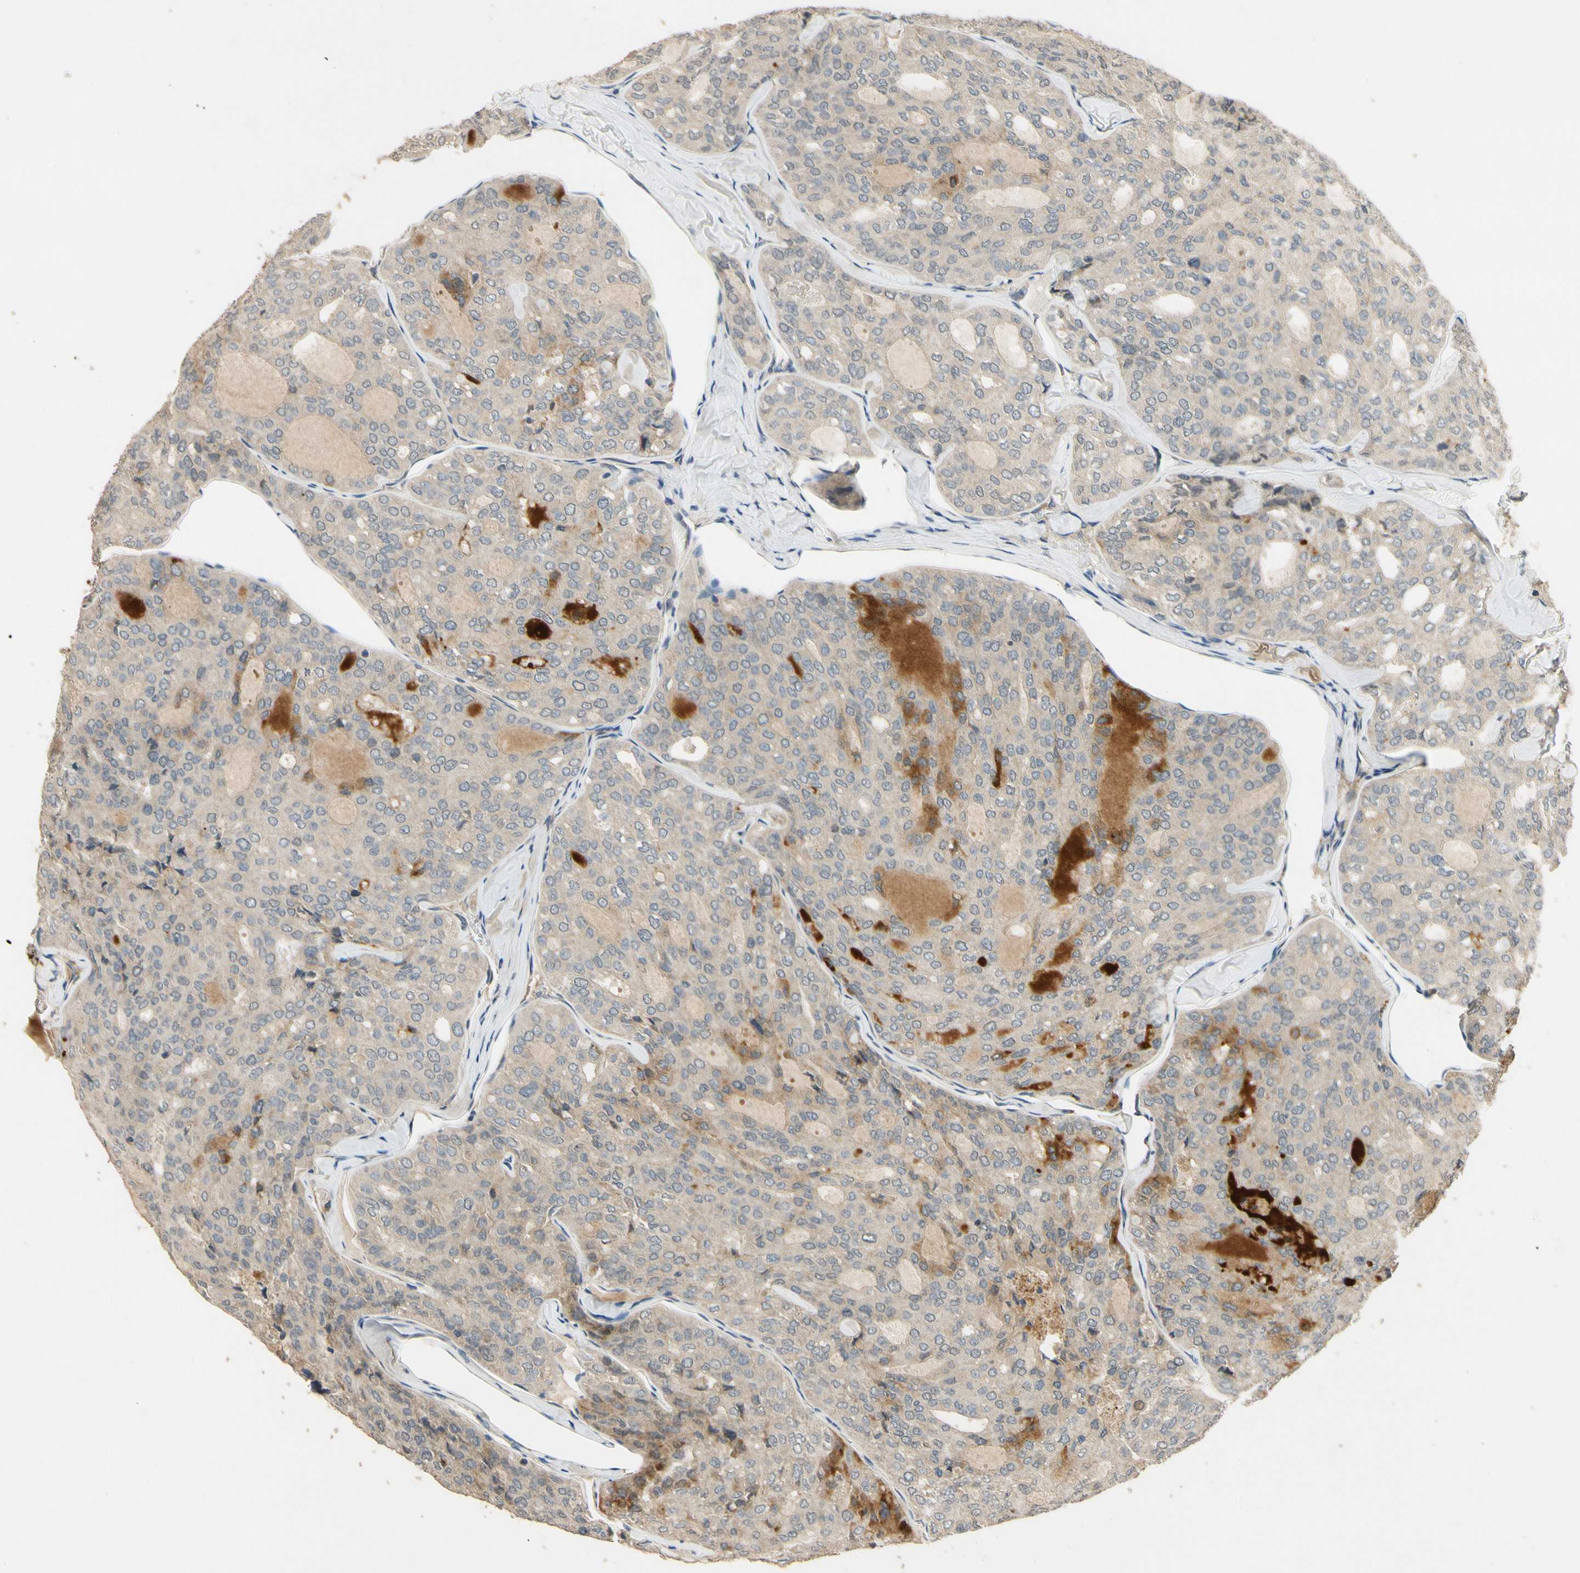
{"staining": {"intensity": "weak", "quantity": "25%-75%", "location": "cytoplasmic/membranous"}, "tissue": "thyroid cancer", "cell_type": "Tumor cells", "image_type": "cancer", "snomed": [{"axis": "morphology", "description": "Follicular adenoma carcinoma, NOS"}, {"axis": "topography", "description": "Thyroid gland"}], "caption": "A brown stain labels weak cytoplasmic/membranous staining of a protein in thyroid follicular adenoma carcinoma tumor cells.", "gene": "ALKBH3", "patient": {"sex": "male", "age": 75}}